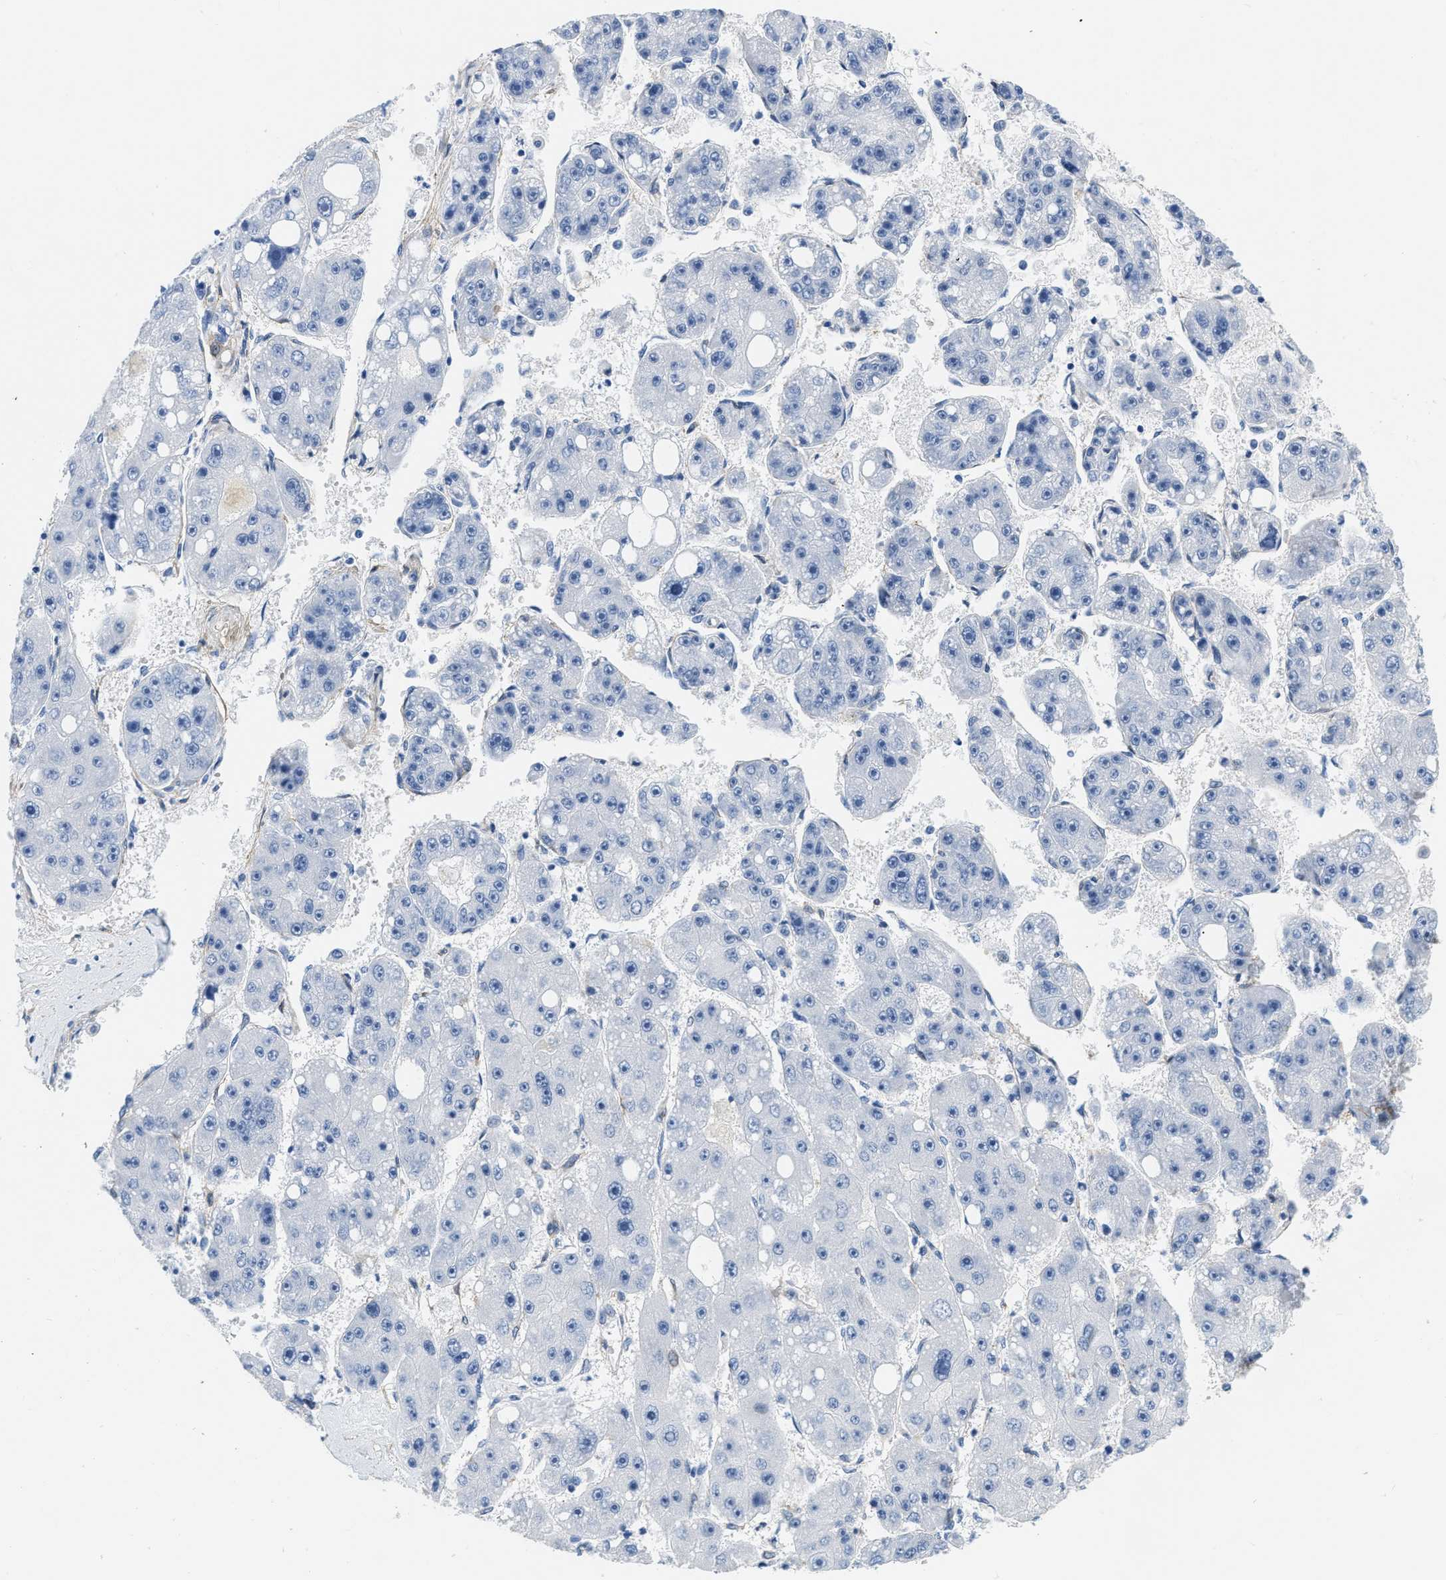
{"staining": {"intensity": "negative", "quantity": "none", "location": "none"}, "tissue": "liver cancer", "cell_type": "Tumor cells", "image_type": "cancer", "snomed": [{"axis": "morphology", "description": "Carcinoma, Hepatocellular, NOS"}, {"axis": "topography", "description": "Liver"}], "caption": "Protein analysis of hepatocellular carcinoma (liver) displays no significant positivity in tumor cells.", "gene": "PDGFRB", "patient": {"sex": "female", "age": 61}}